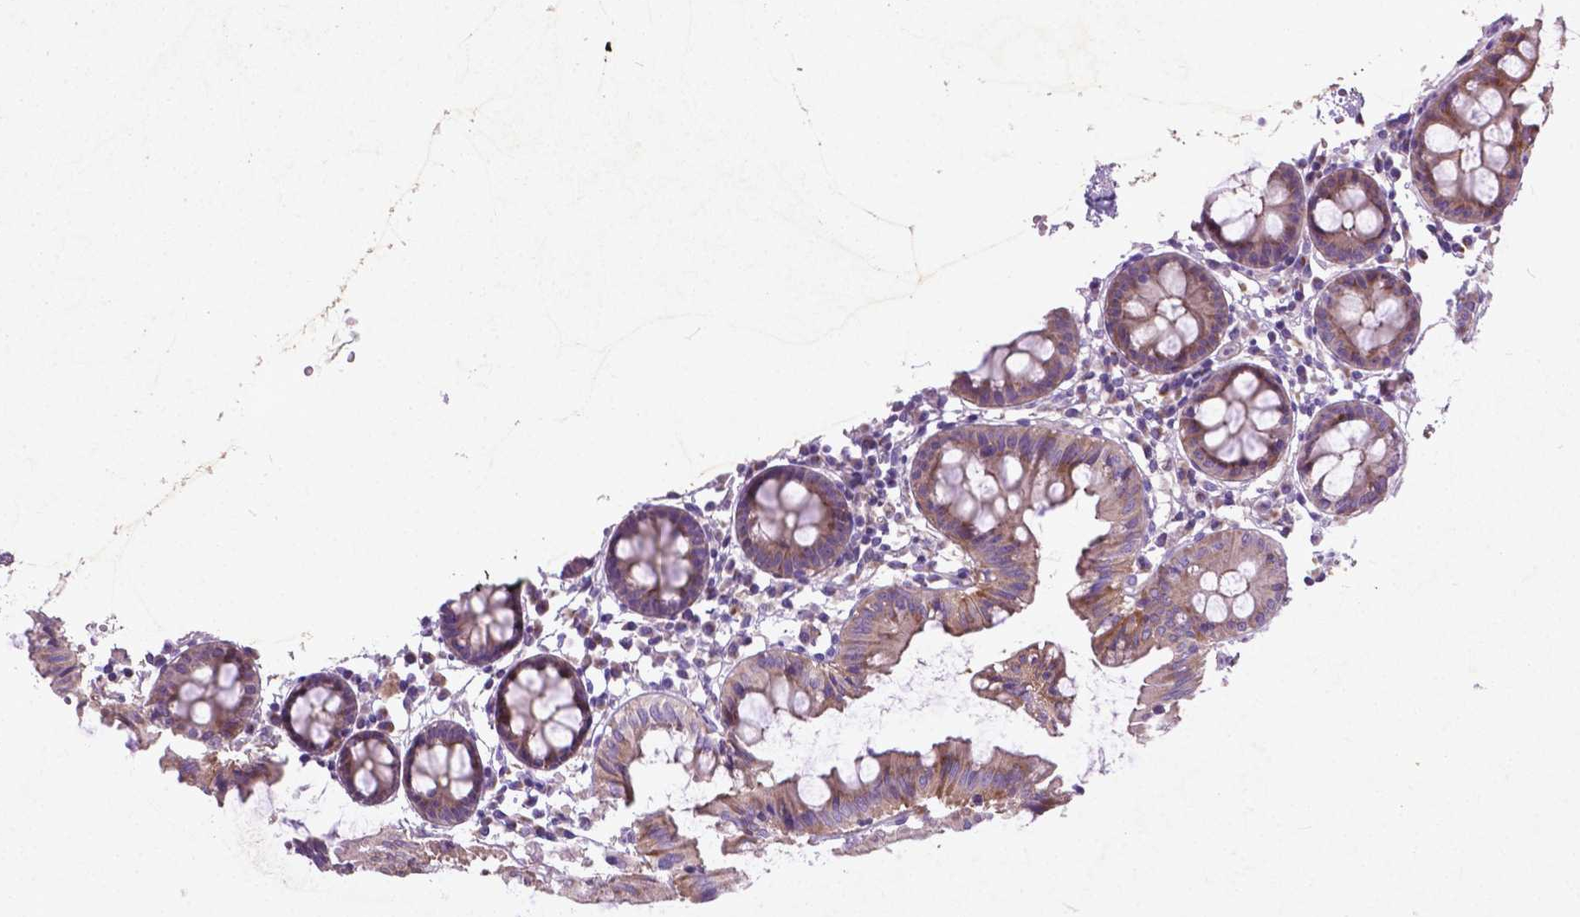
{"staining": {"intensity": "weak", "quantity": "25%-75%", "location": "cytoplasmic/membranous"}, "tissue": "colon", "cell_type": "Endothelial cells", "image_type": "normal", "snomed": [{"axis": "morphology", "description": "Normal tissue, NOS"}, {"axis": "topography", "description": "Colon"}], "caption": "An image showing weak cytoplasmic/membranous positivity in approximately 25%-75% of endothelial cells in benign colon, as visualized by brown immunohistochemical staining.", "gene": "ATG4D", "patient": {"sex": "female", "age": 84}}